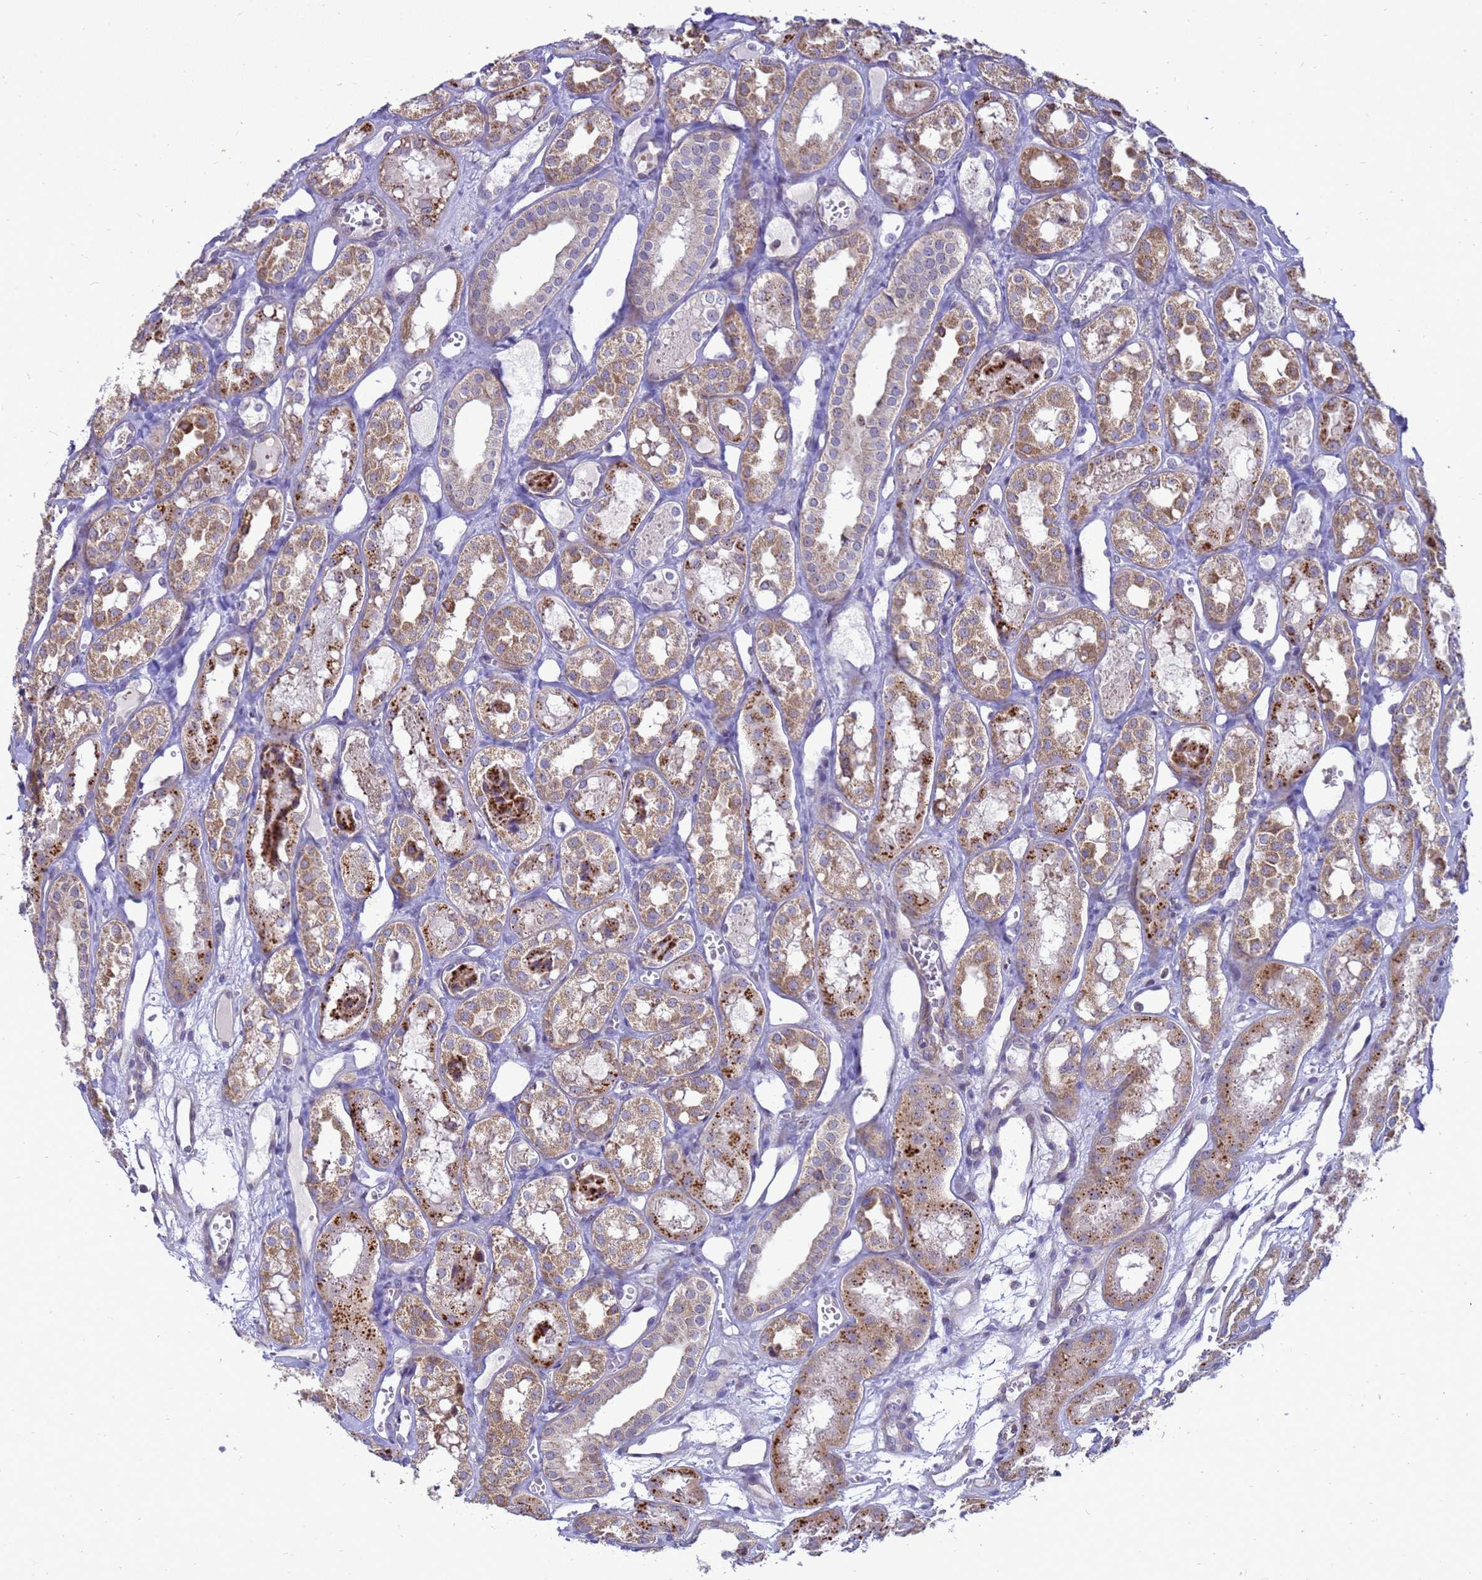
{"staining": {"intensity": "weak", "quantity": "<25%", "location": "cytoplasmic/membranous"}, "tissue": "kidney", "cell_type": "Cells in glomeruli", "image_type": "normal", "snomed": [{"axis": "morphology", "description": "Normal tissue, NOS"}, {"axis": "topography", "description": "Kidney"}], "caption": "A photomicrograph of kidney stained for a protein demonstrates no brown staining in cells in glomeruli. (DAB immunohistochemistry (IHC) with hematoxylin counter stain).", "gene": "C12orf43", "patient": {"sex": "male", "age": 16}}